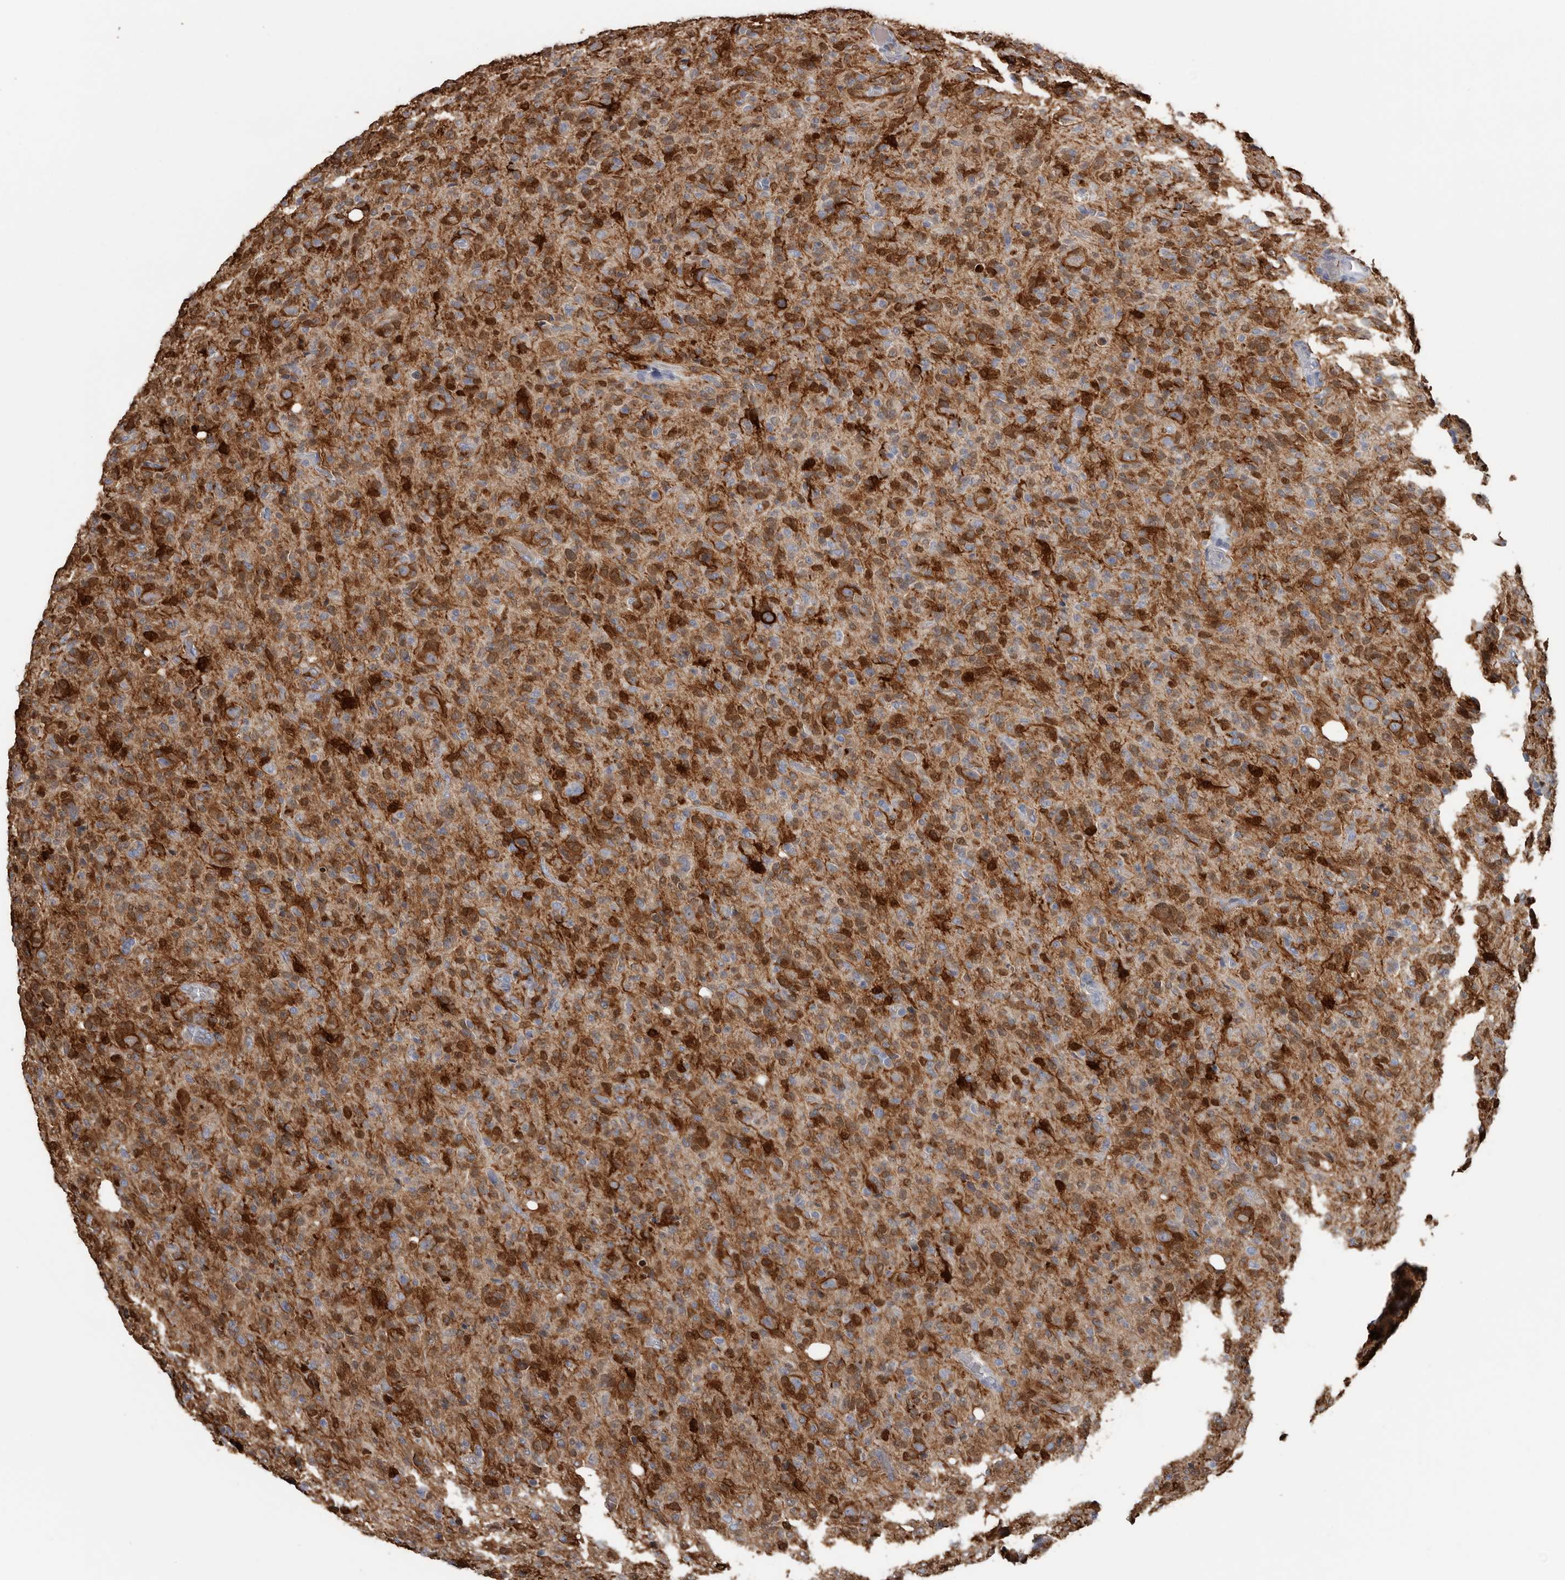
{"staining": {"intensity": "strong", "quantity": "25%-75%", "location": "cytoplasmic/membranous"}, "tissue": "glioma", "cell_type": "Tumor cells", "image_type": "cancer", "snomed": [{"axis": "morphology", "description": "Glioma, malignant, High grade"}, {"axis": "topography", "description": "Brain"}], "caption": "Malignant glioma (high-grade) stained with a protein marker demonstrates strong staining in tumor cells.", "gene": "FABP7", "patient": {"sex": "female", "age": 57}}